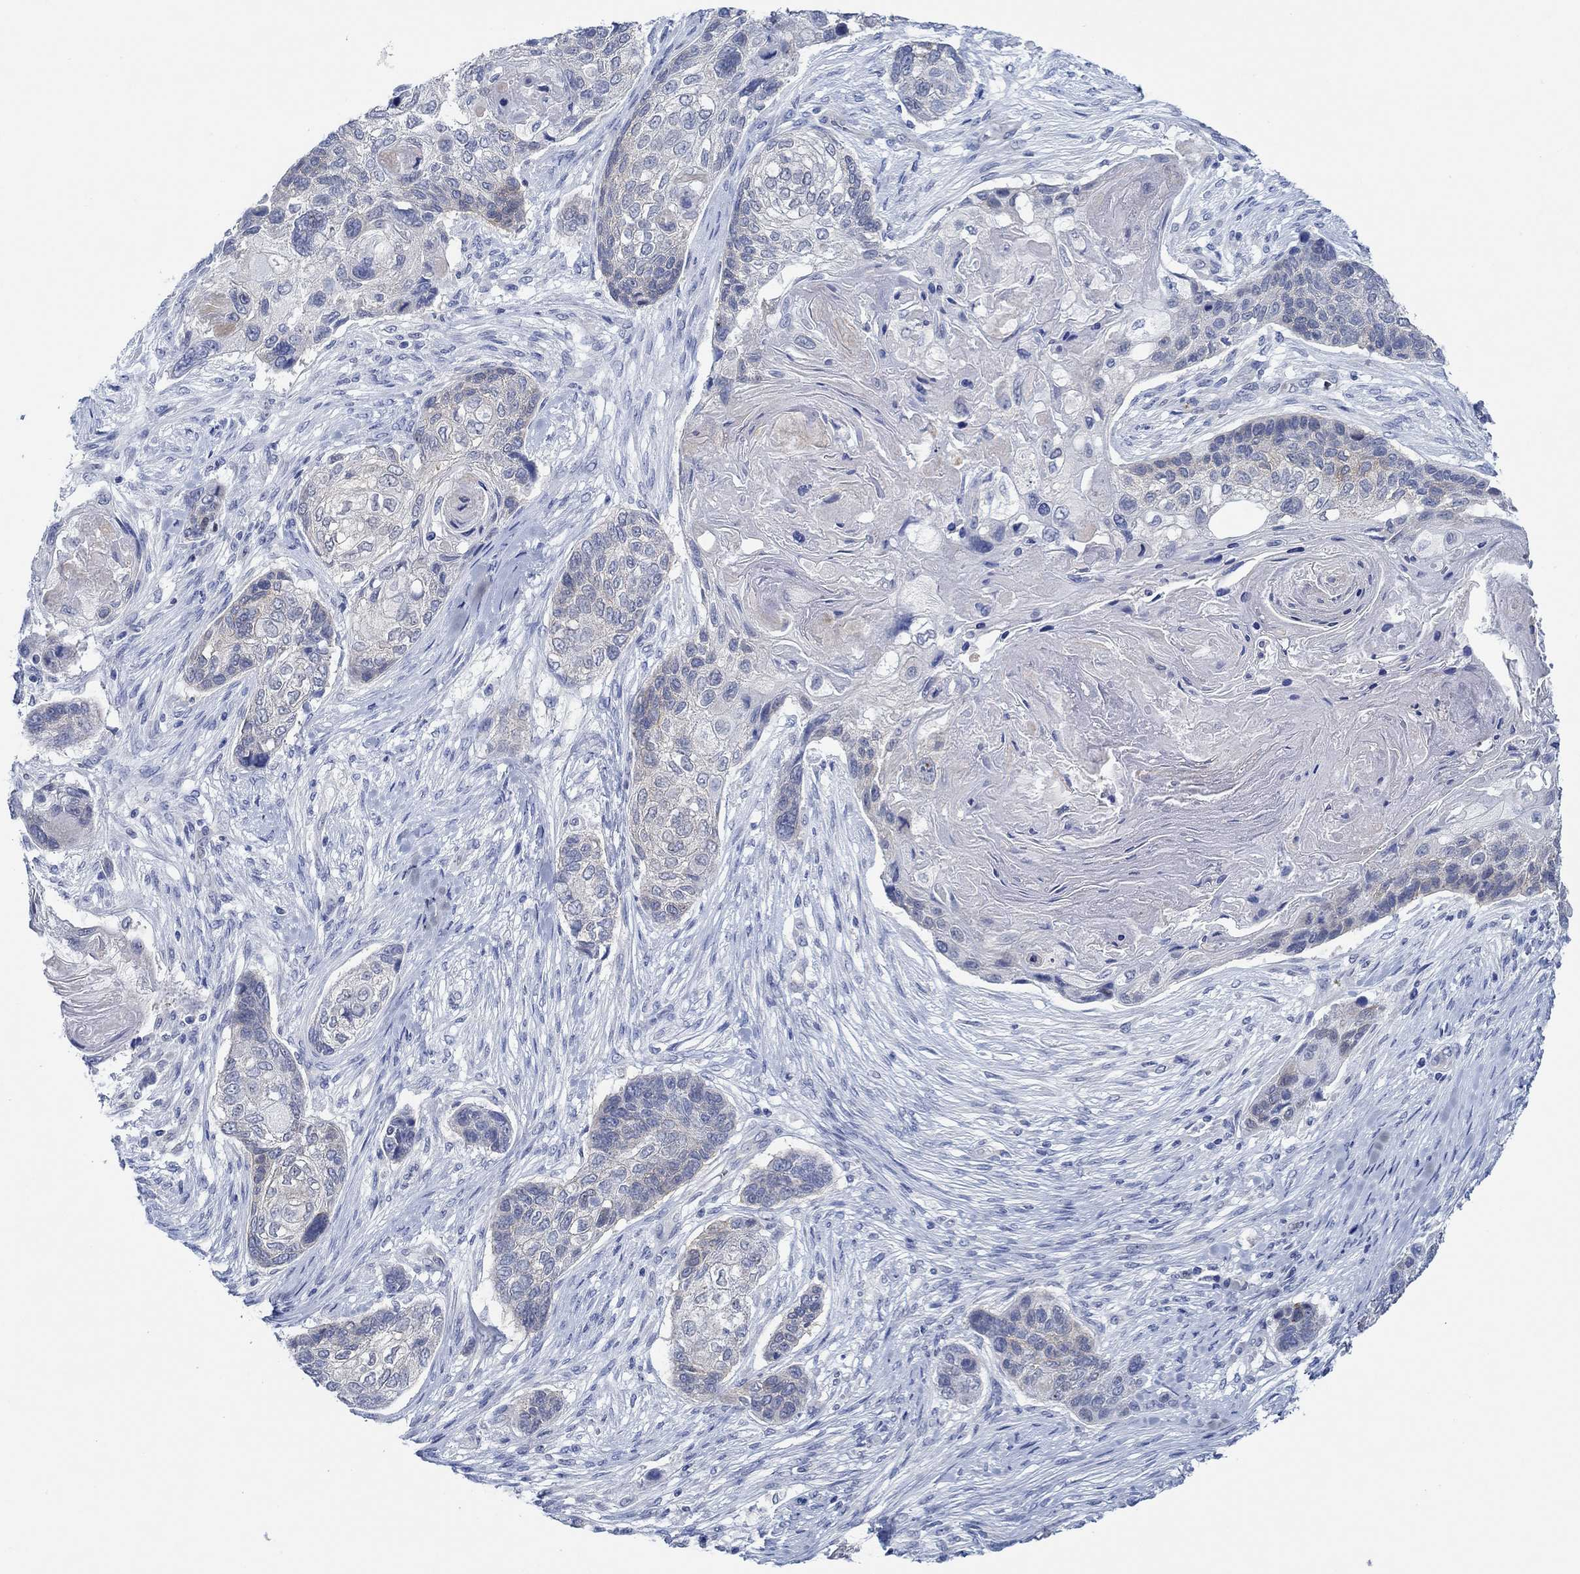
{"staining": {"intensity": "weak", "quantity": "<25%", "location": "cytoplasmic/membranous"}, "tissue": "lung cancer", "cell_type": "Tumor cells", "image_type": "cancer", "snomed": [{"axis": "morphology", "description": "Normal tissue, NOS"}, {"axis": "morphology", "description": "Squamous cell carcinoma, NOS"}, {"axis": "topography", "description": "Bronchus"}, {"axis": "topography", "description": "Lung"}], "caption": "Tumor cells are negative for brown protein staining in lung cancer.", "gene": "ZNF671", "patient": {"sex": "male", "age": 69}}